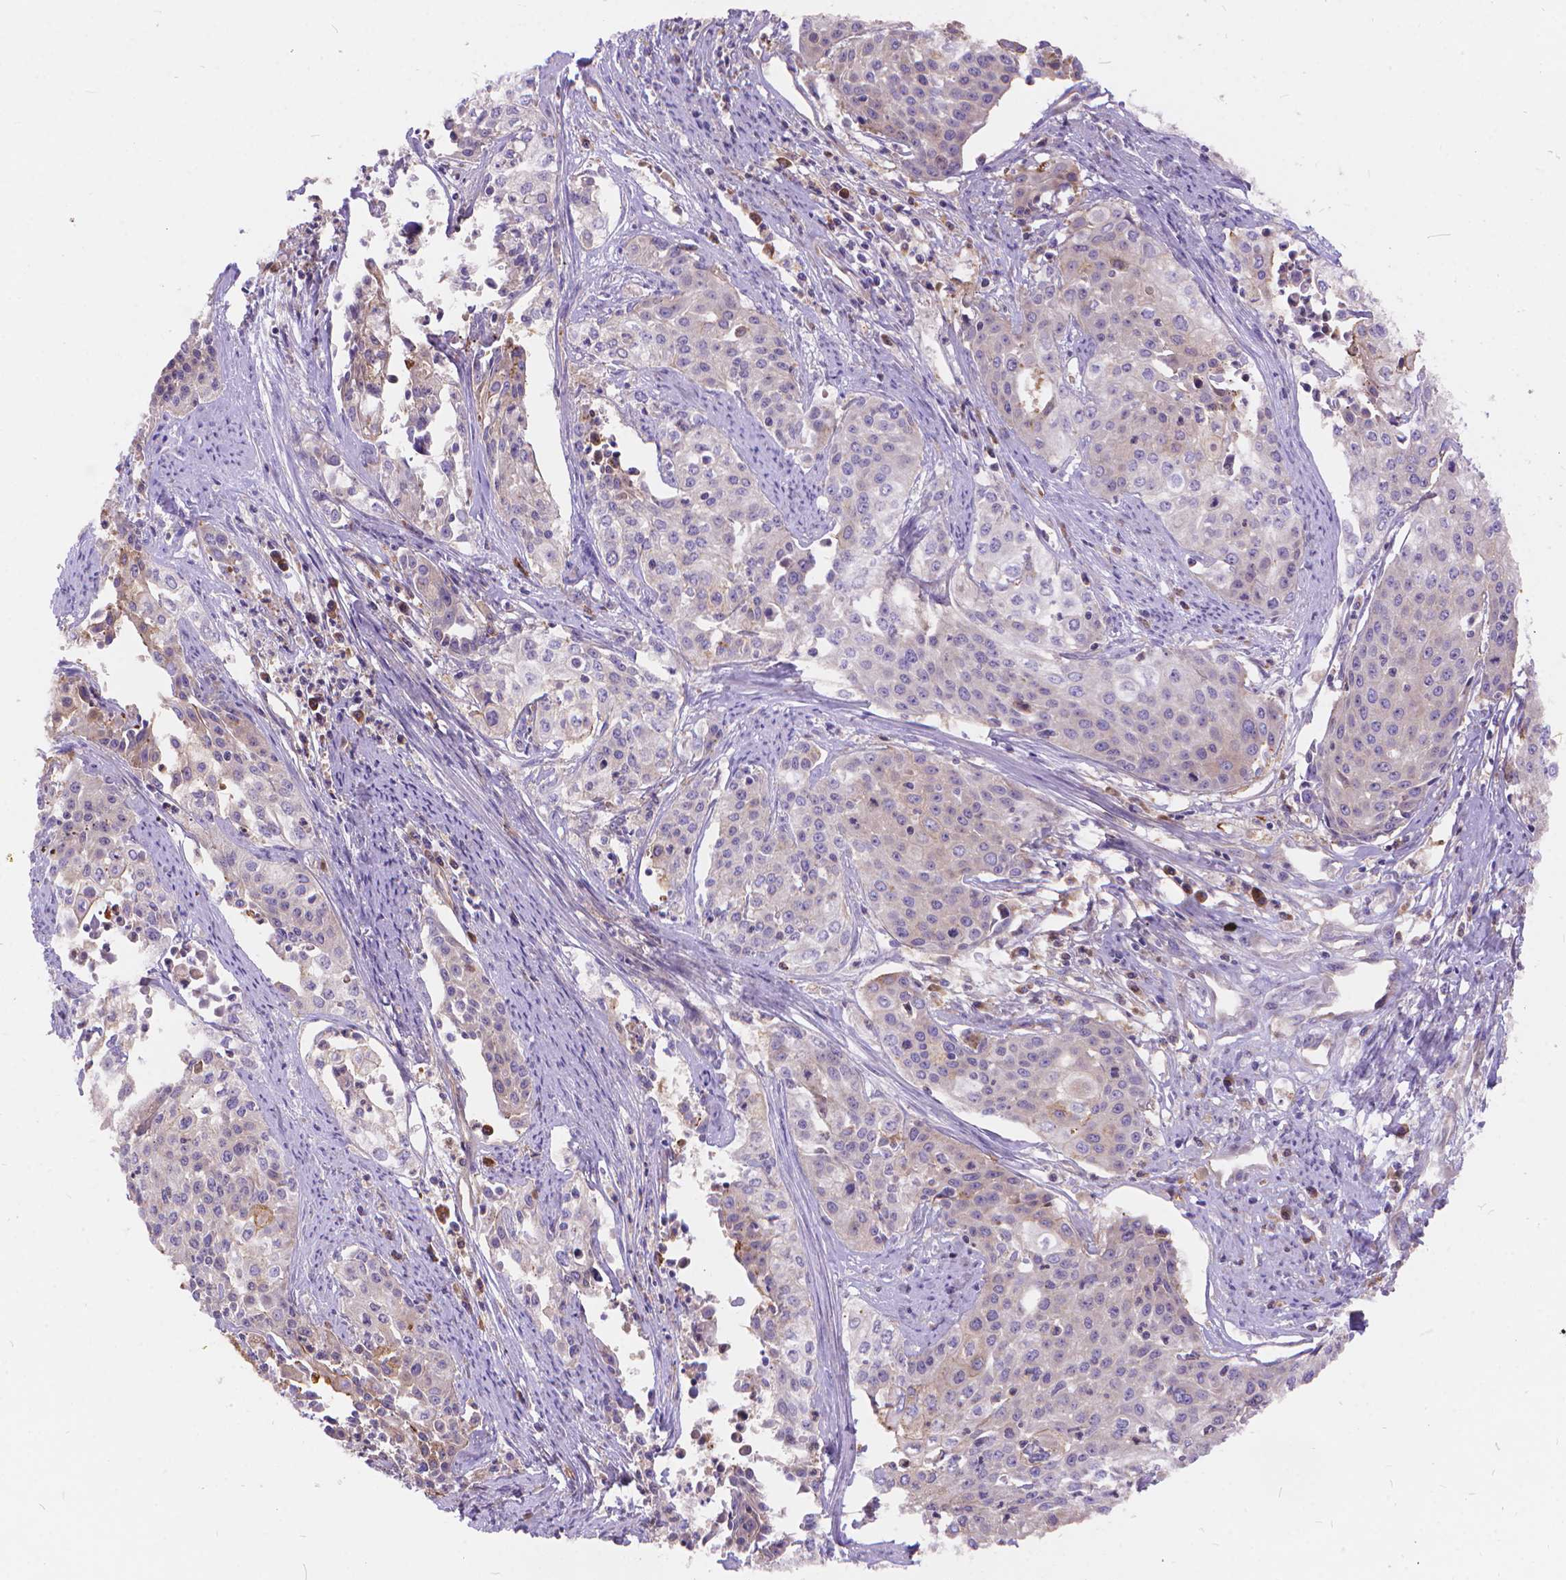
{"staining": {"intensity": "negative", "quantity": "none", "location": "none"}, "tissue": "cervical cancer", "cell_type": "Tumor cells", "image_type": "cancer", "snomed": [{"axis": "morphology", "description": "Squamous cell carcinoma, NOS"}, {"axis": "topography", "description": "Cervix"}], "caption": "Squamous cell carcinoma (cervical) was stained to show a protein in brown. There is no significant positivity in tumor cells.", "gene": "ARAP1", "patient": {"sex": "female", "age": 39}}